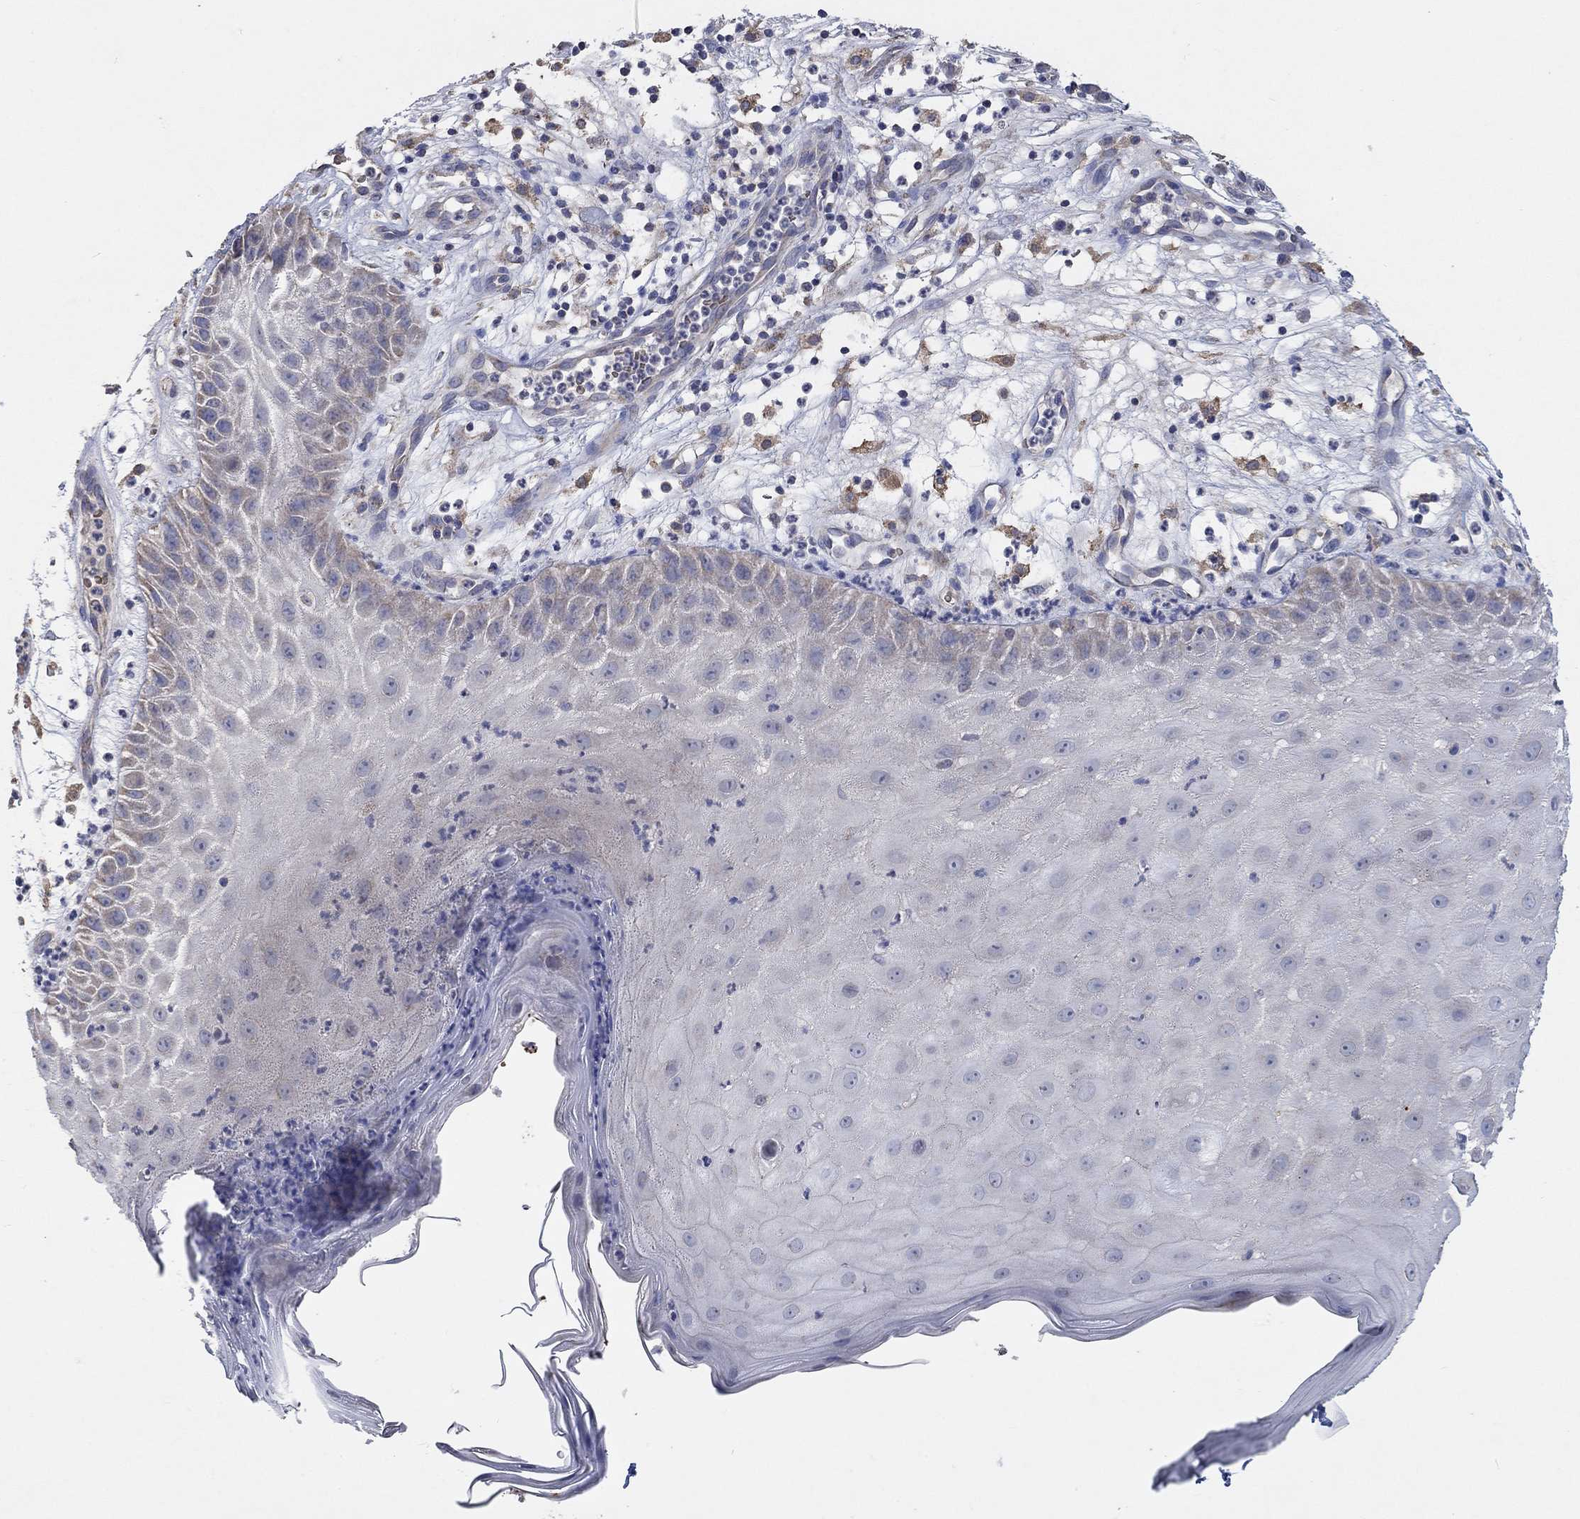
{"staining": {"intensity": "negative", "quantity": "none", "location": "none"}, "tissue": "skin cancer", "cell_type": "Tumor cells", "image_type": "cancer", "snomed": [{"axis": "morphology", "description": "Normal tissue, NOS"}, {"axis": "morphology", "description": "Squamous cell carcinoma, NOS"}, {"axis": "topography", "description": "Skin"}], "caption": "Human skin squamous cell carcinoma stained for a protein using immunohistochemistry exhibits no staining in tumor cells.", "gene": "UGT8", "patient": {"sex": "male", "age": 79}}